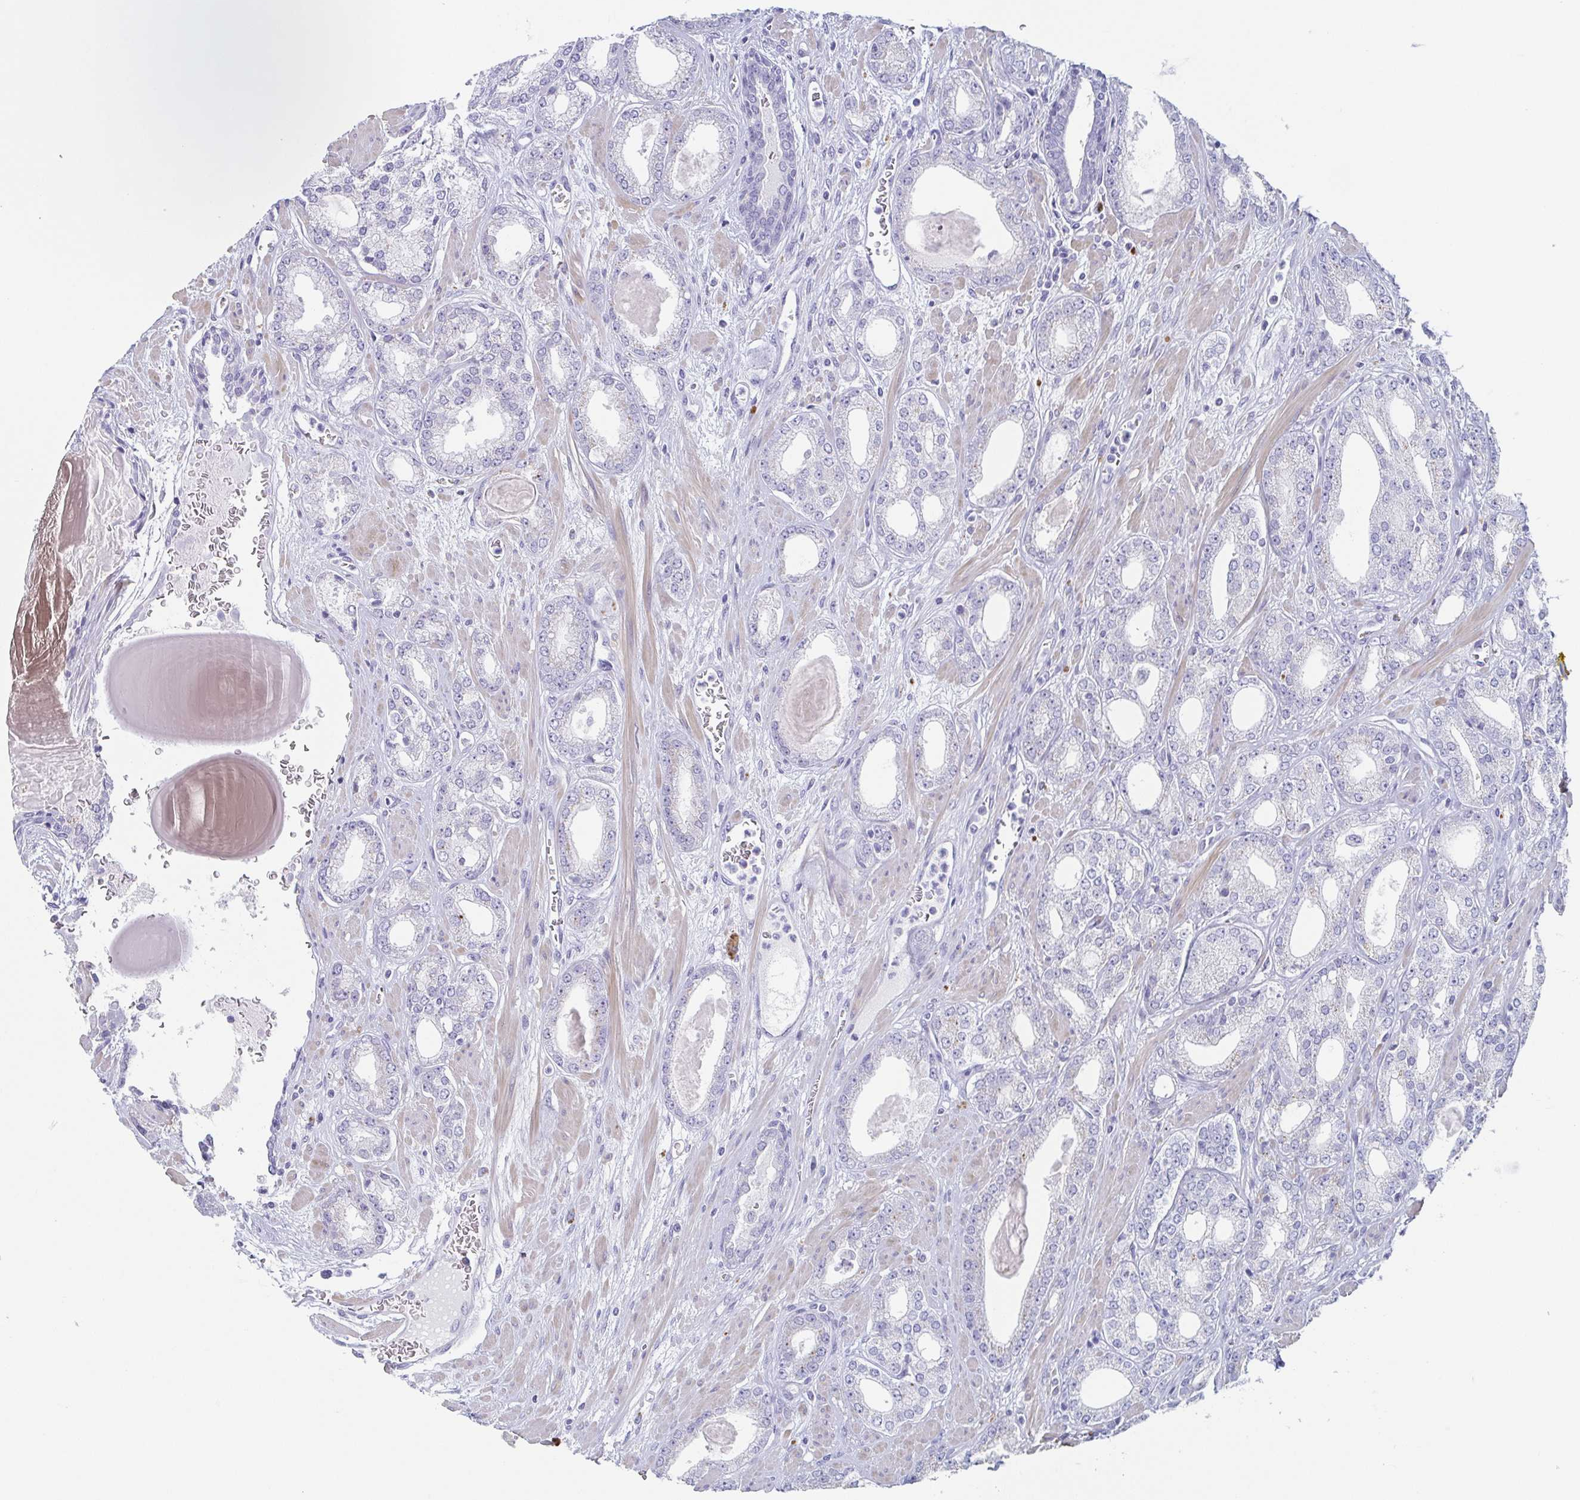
{"staining": {"intensity": "negative", "quantity": "none", "location": "none"}, "tissue": "prostate cancer", "cell_type": "Tumor cells", "image_type": "cancer", "snomed": [{"axis": "morphology", "description": "Adenocarcinoma, High grade"}, {"axis": "topography", "description": "Prostate"}], "caption": "IHC micrograph of neoplastic tissue: high-grade adenocarcinoma (prostate) stained with DAB displays no significant protein positivity in tumor cells.", "gene": "TAGLN3", "patient": {"sex": "male", "age": 64}}